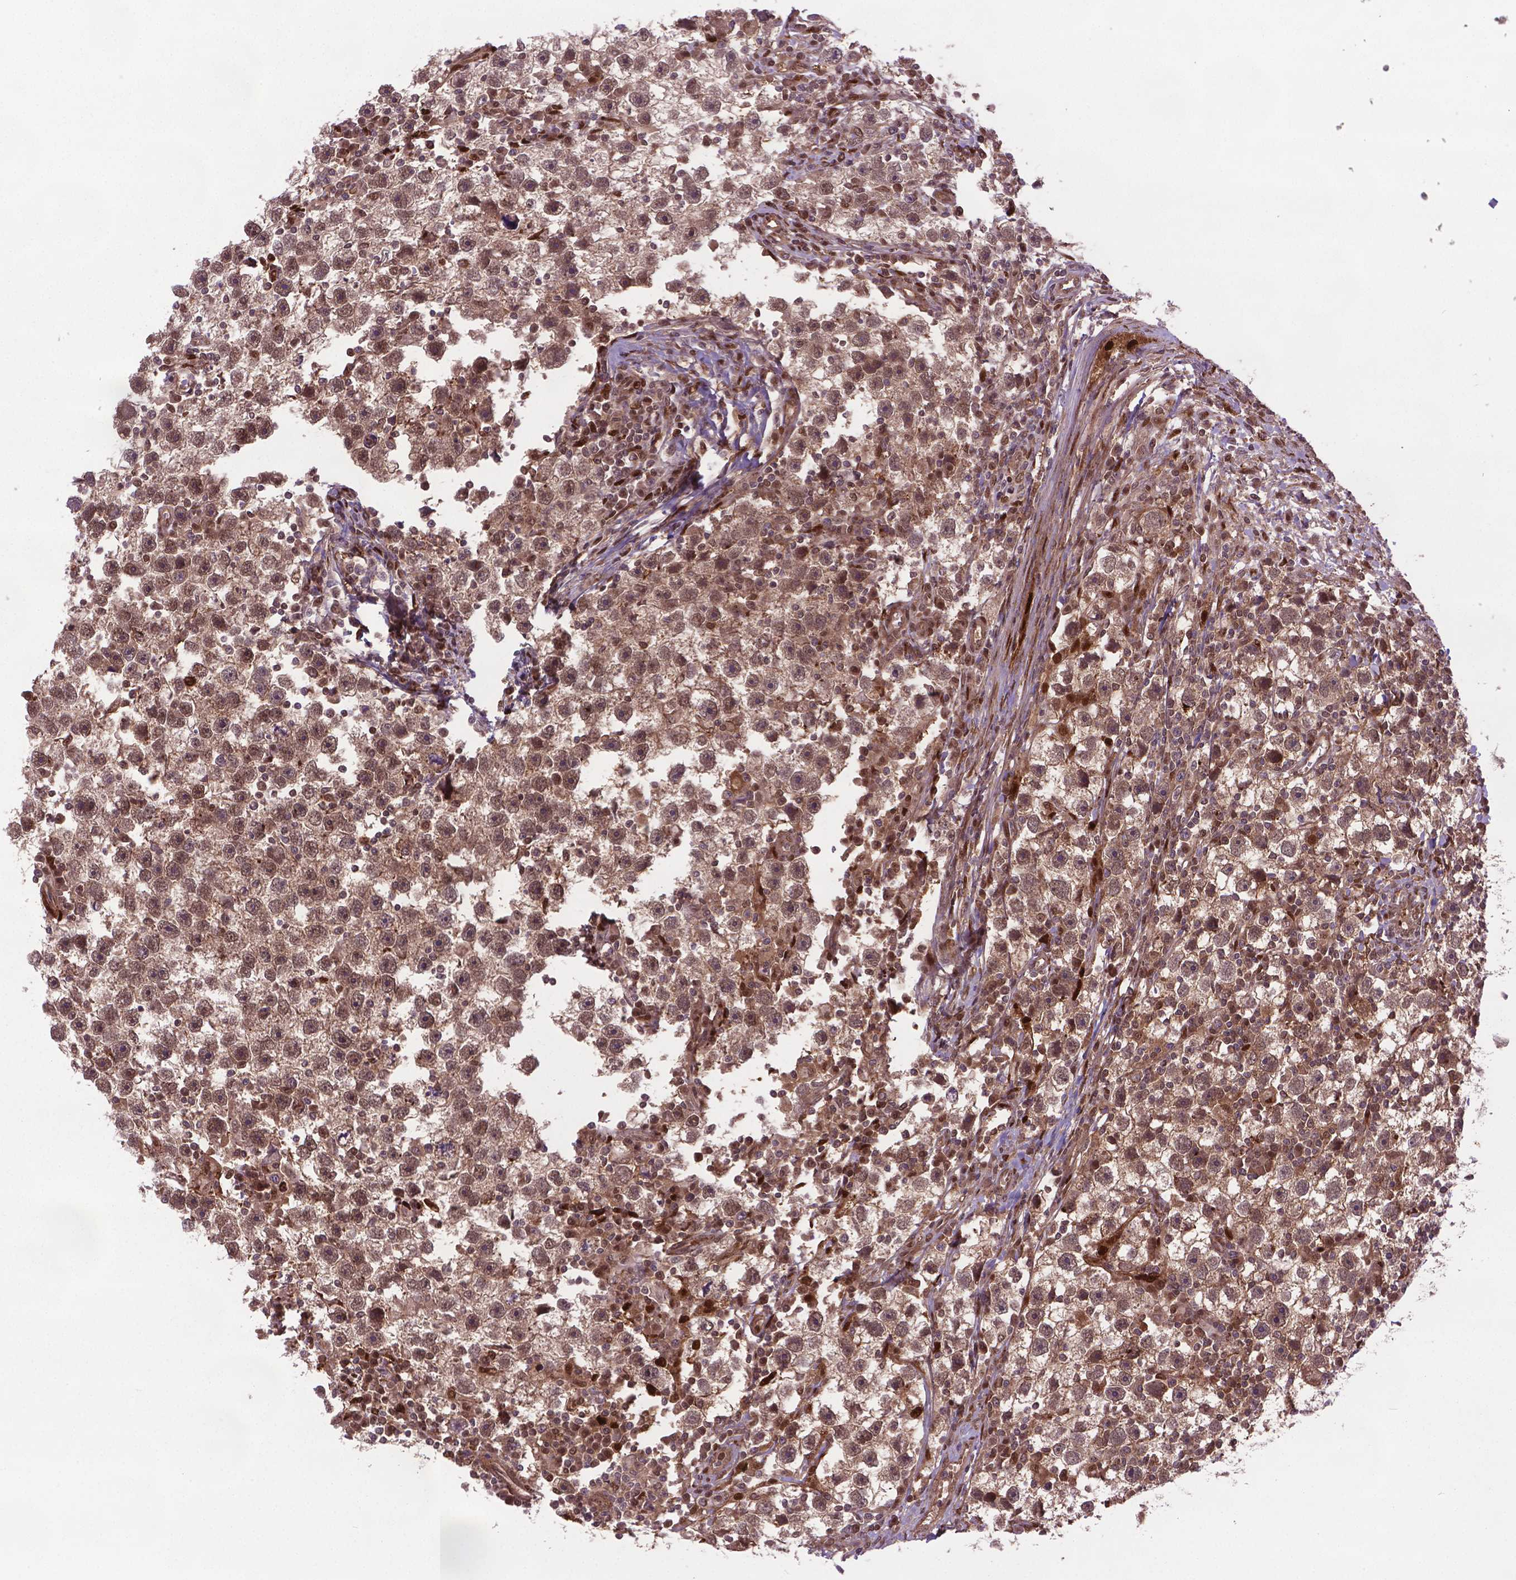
{"staining": {"intensity": "moderate", "quantity": "25%-75%", "location": "cytoplasmic/membranous,nuclear"}, "tissue": "testis cancer", "cell_type": "Tumor cells", "image_type": "cancer", "snomed": [{"axis": "morphology", "description": "Seminoma, NOS"}, {"axis": "topography", "description": "Testis"}], "caption": "Immunohistochemical staining of seminoma (testis) demonstrates medium levels of moderate cytoplasmic/membranous and nuclear protein staining in approximately 25%-75% of tumor cells.", "gene": "PLIN3", "patient": {"sex": "male", "age": 30}}